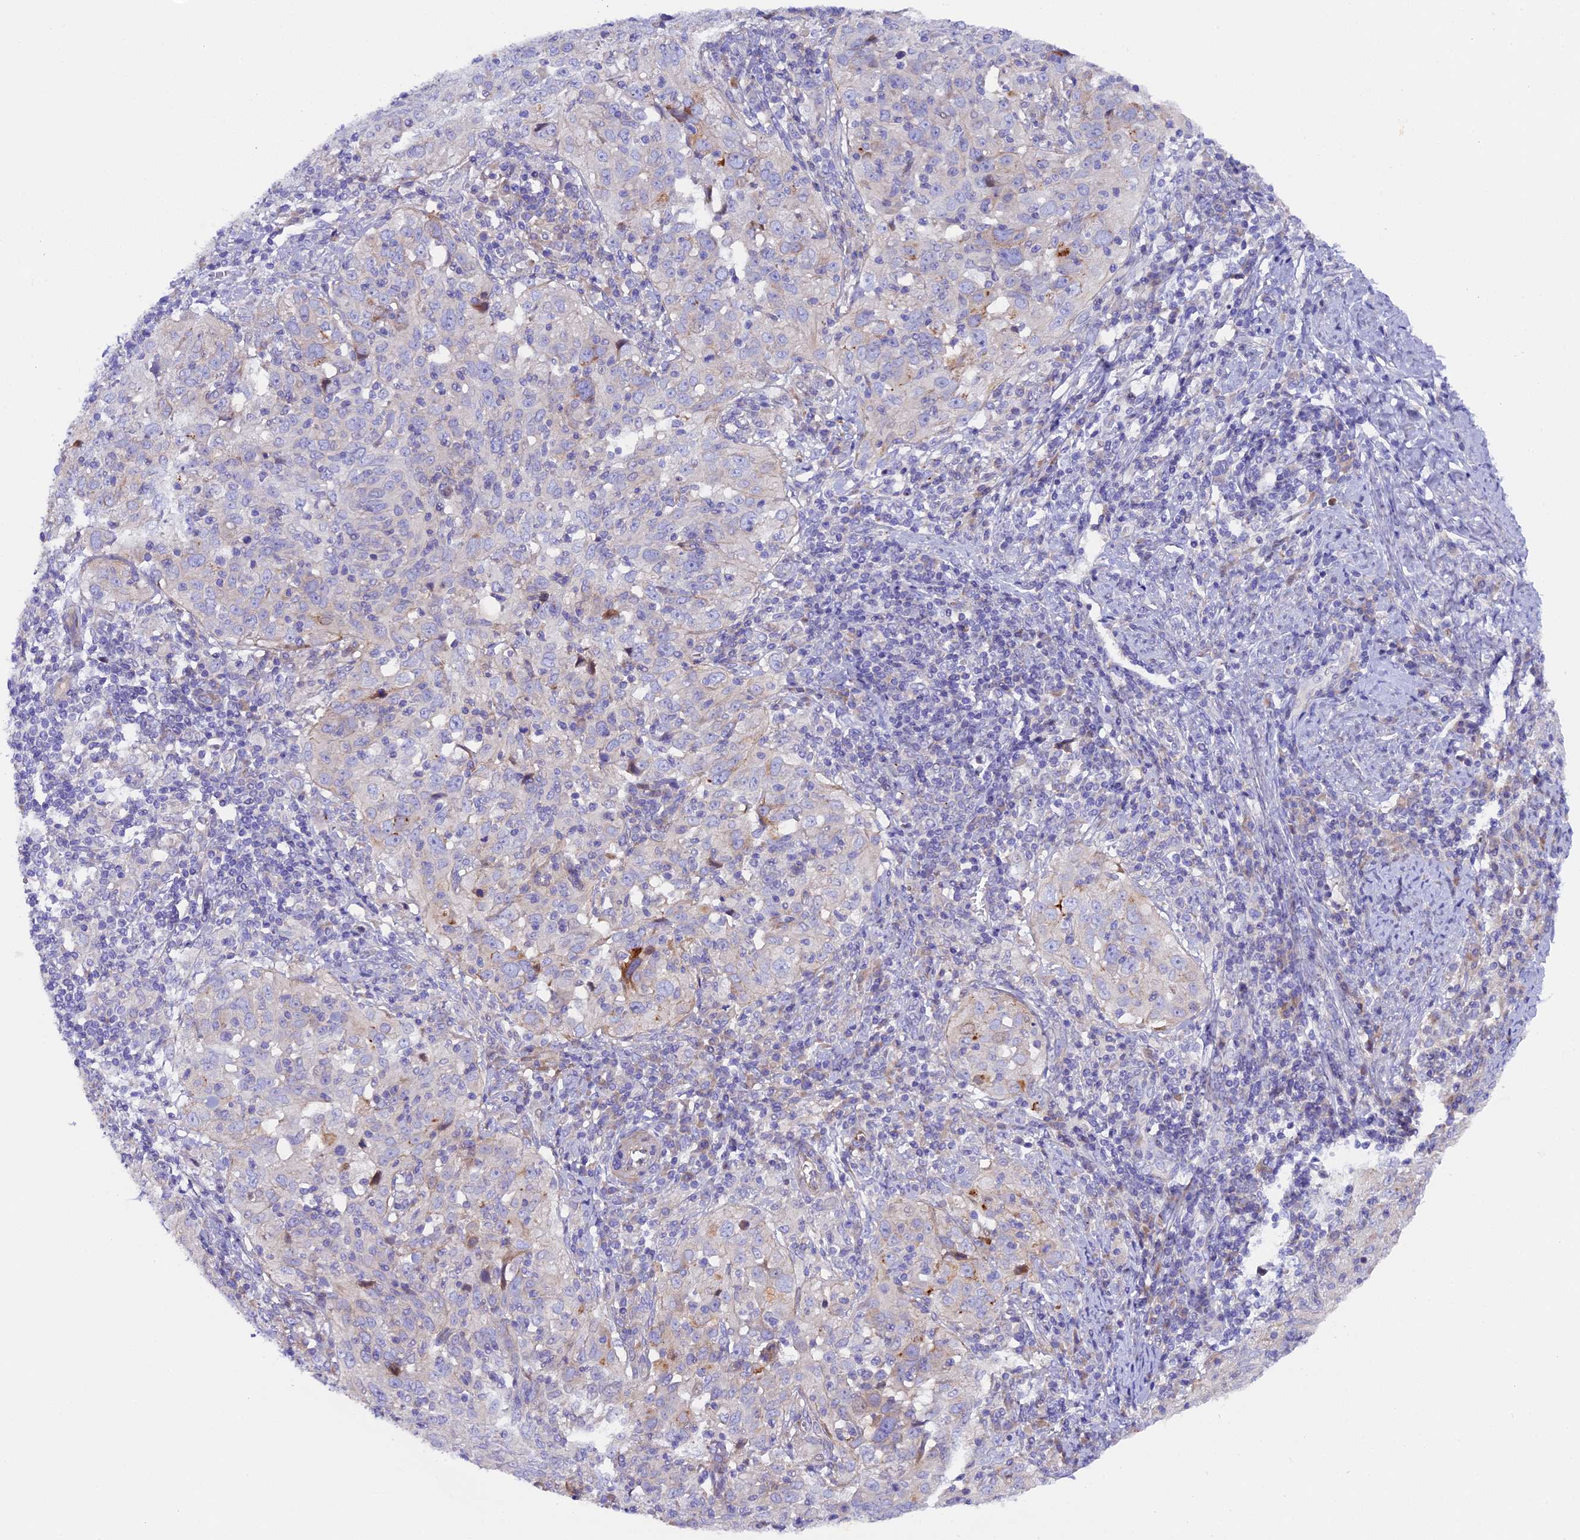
{"staining": {"intensity": "negative", "quantity": "none", "location": "none"}, "tissue": "cervical cancer", "cell_type": "Tumor cells", "image_type": "cancer", "snomed": [{"axis": "morphology", "description": "Normal tissue, NOS"}, {"axis": "morphology", "description": "Squamous cell carcinoma, NOS"}, {"axis": "topography", "description": "Cervix"}], "caption": "Immunohistochemical staining of cervical squamous cell carcinoma displays no significant staining in tumor cells.", "gene": "PIGU", "patient": {"sex": "female", "age": 31}}